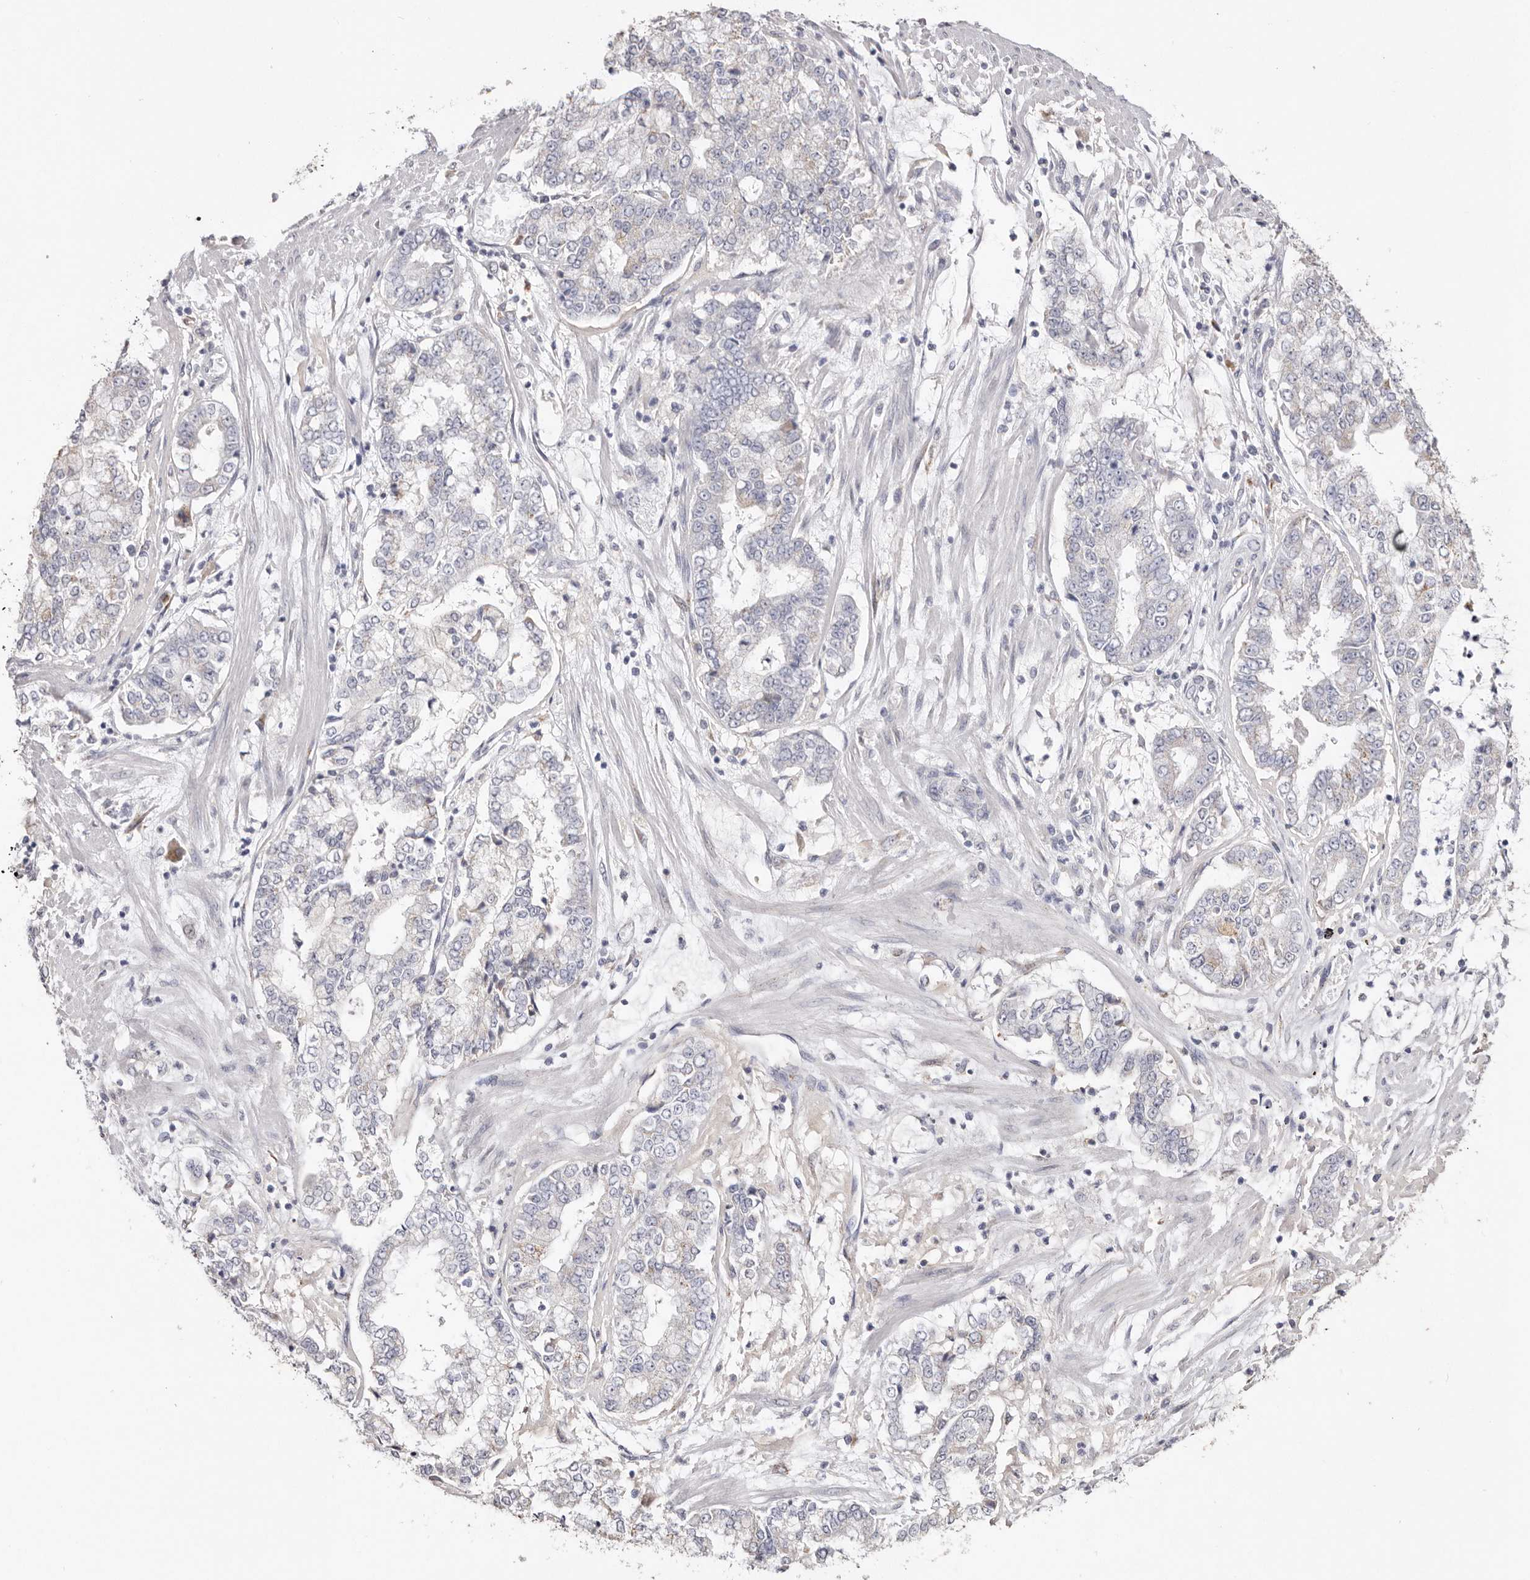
{"staining": {"intensity": "negative", "quantity": "none", "location": "none"}, "tissue": "stomach cancer", "cell_type": "Tumor cells", "image_type": "cancer", "snomed": [{"axis": "morphology", "description": "Adenocarcinoma, NOS"}, {"axis": "topography", "description": "Stomach"}], "caption": "DAB (3,3'-diaminobenzidine) immunohistochemical staining of adenocarcinoma (stomach) shows no significant staining in tumor cells.", "gene": "LGALS7B", "patient": {"sex": "male", "age": 76}}